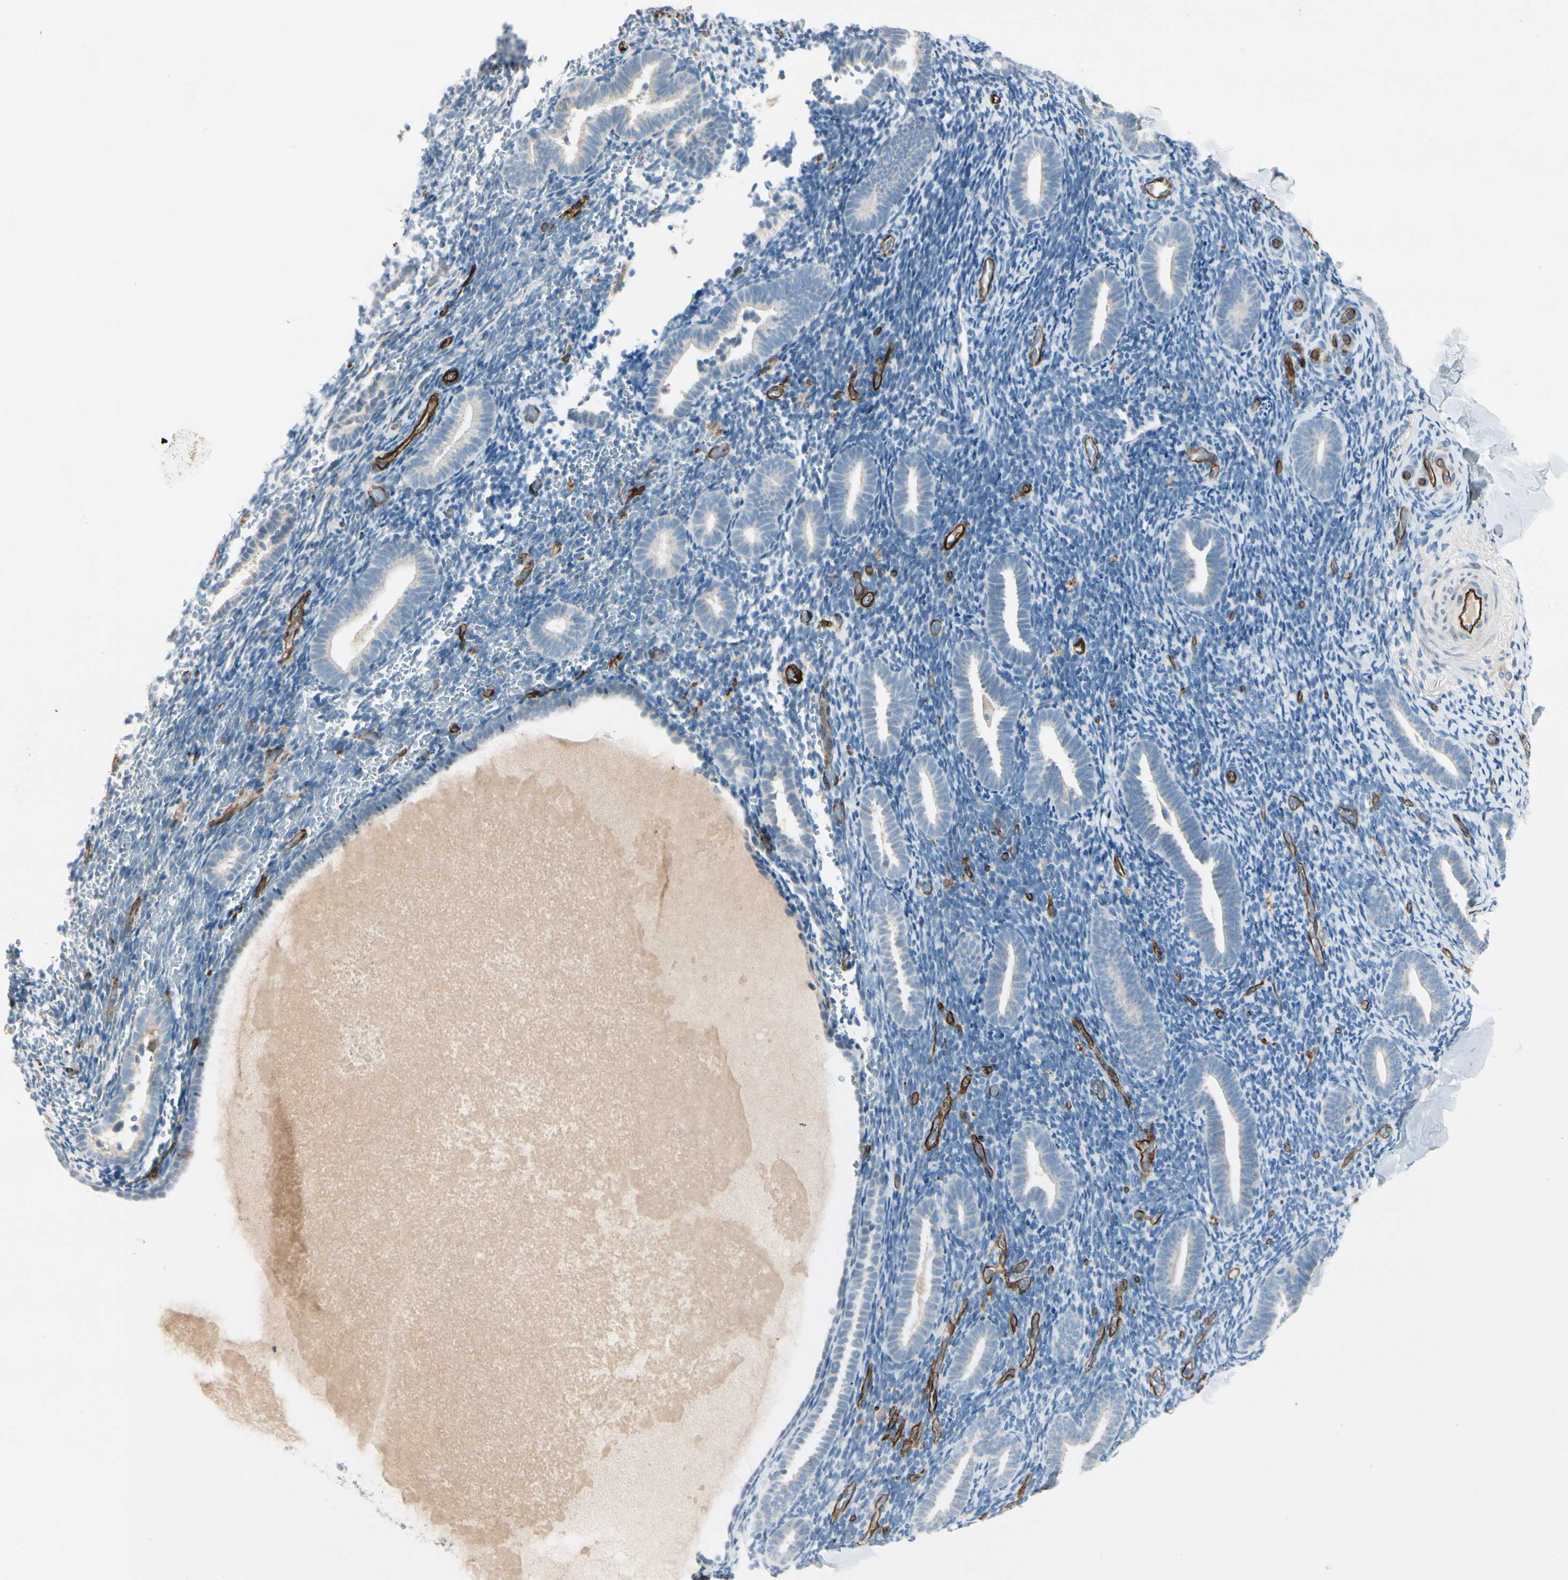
{"staining": {"intensity": "negative", "quantity": "none", "location": "none"}, "tissue": "endometrium", "cell_type": "Cells in endometrial stroma", "image_type": "normal", "snomed": [{"axis": "morphology", "description": "Normal tissue, NOS"}, {"axis": "topography", "description": "Endometrium"}], "caption": "The immunohistochemistry (IHC) photomicrograph has no significant expression in cells in endometrial stroma of endometrium.", "gene": "CD93", "patient": {"sex": "female", "age": 51}}